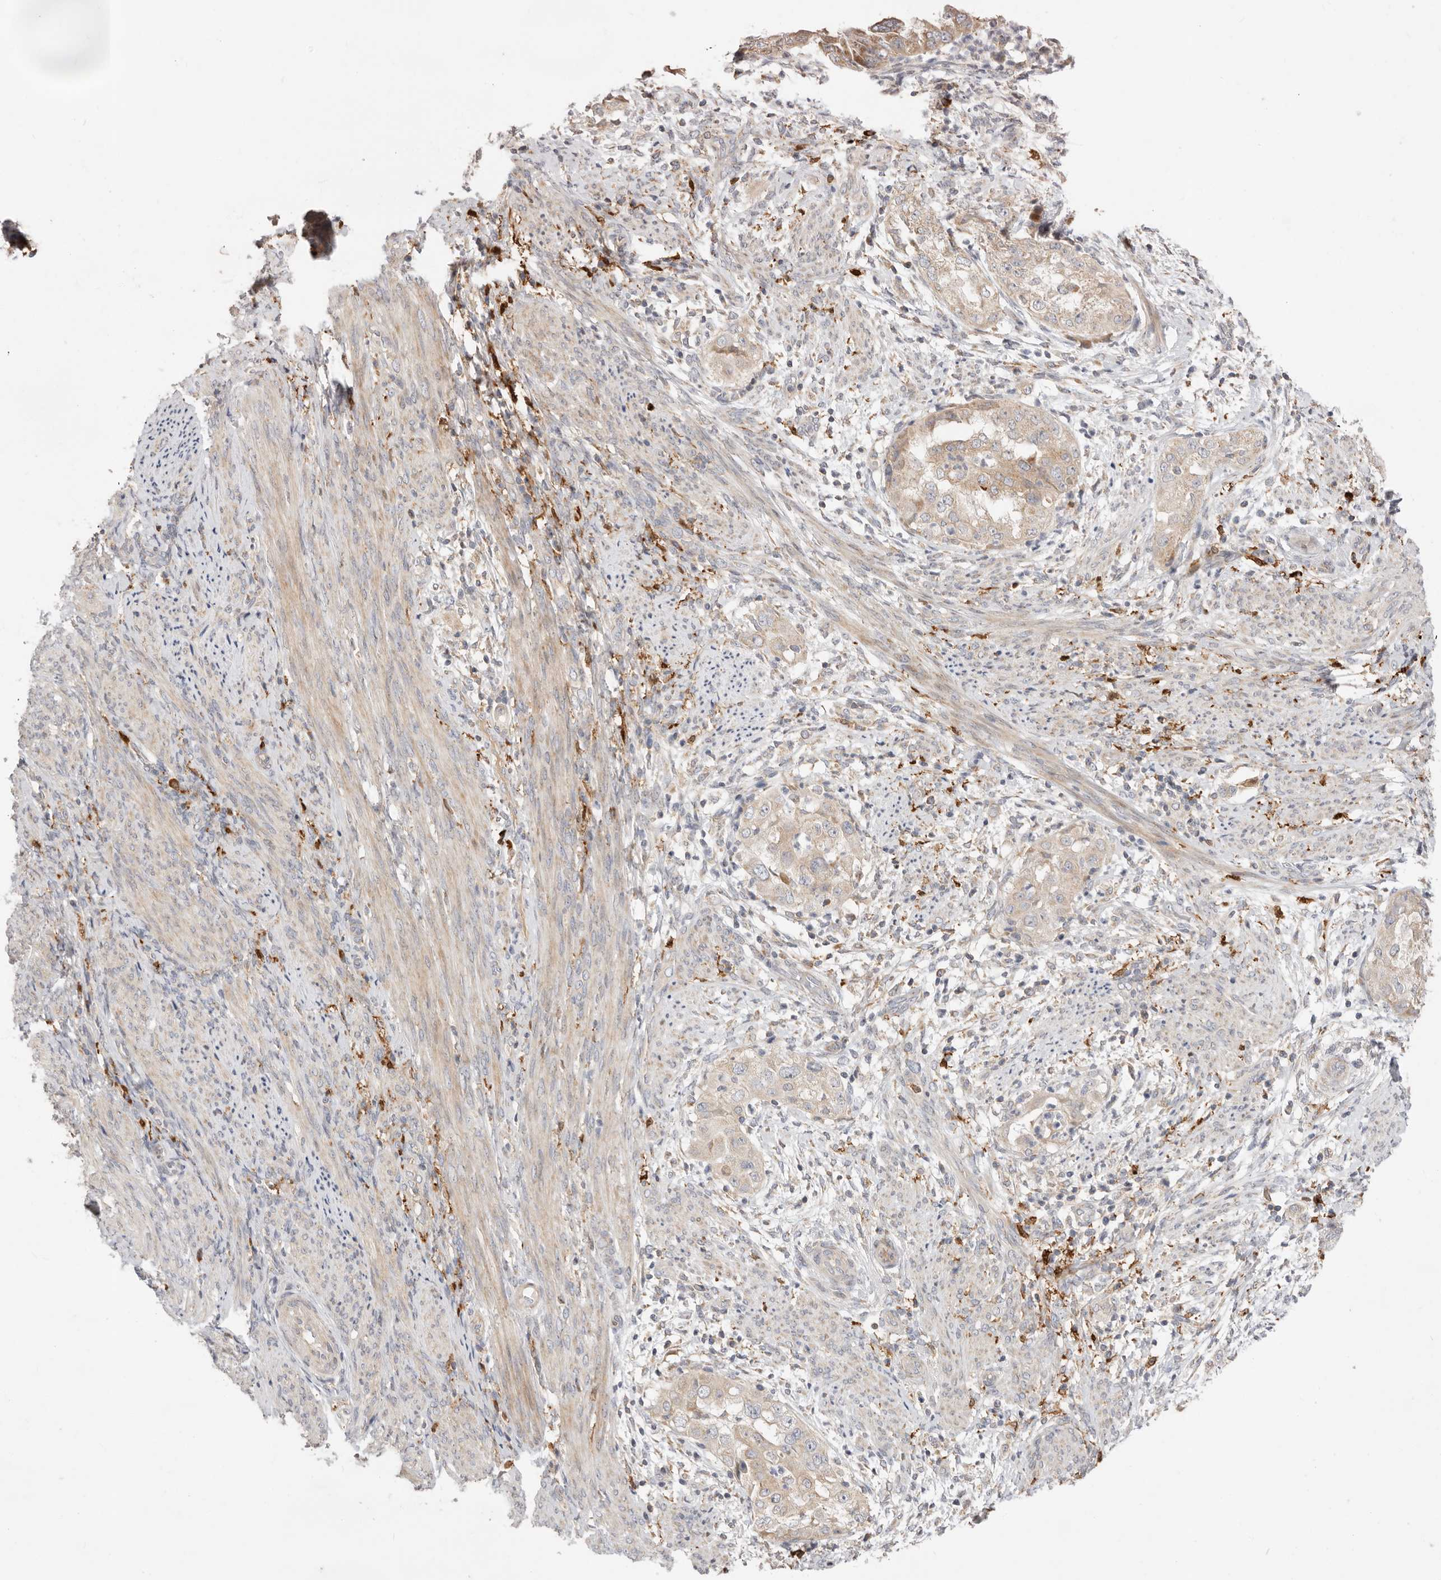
{"staining": {"intensity": "moderate", "quantity": ">75%", "location": "cytoplasmic/membranous"}, "tissue": "endometrial cancer", "cell_type": "Tumor cells", "image_type": "cancer", "snomed": [{"axis": "morphology", "description": "Adenocarcinoma, NOS"}, {"axis": "topography", "description": "Endometrium"}], "caption": "Adenocarcinoma (endometrial) stained with DAB (3,3'-diaminobenzidine) immunohistochemistry (IHC) exhibits medium levels of moderate cytoplasmic/membranous positivity in about >75% of tumor cells. The staining is performed using DAB brown chromogen to label protein expression. The nuclei are counter-stained blue using hematoxylin.", "gene": "USH1C", "patient": {"sex": "female", "age": 85}}